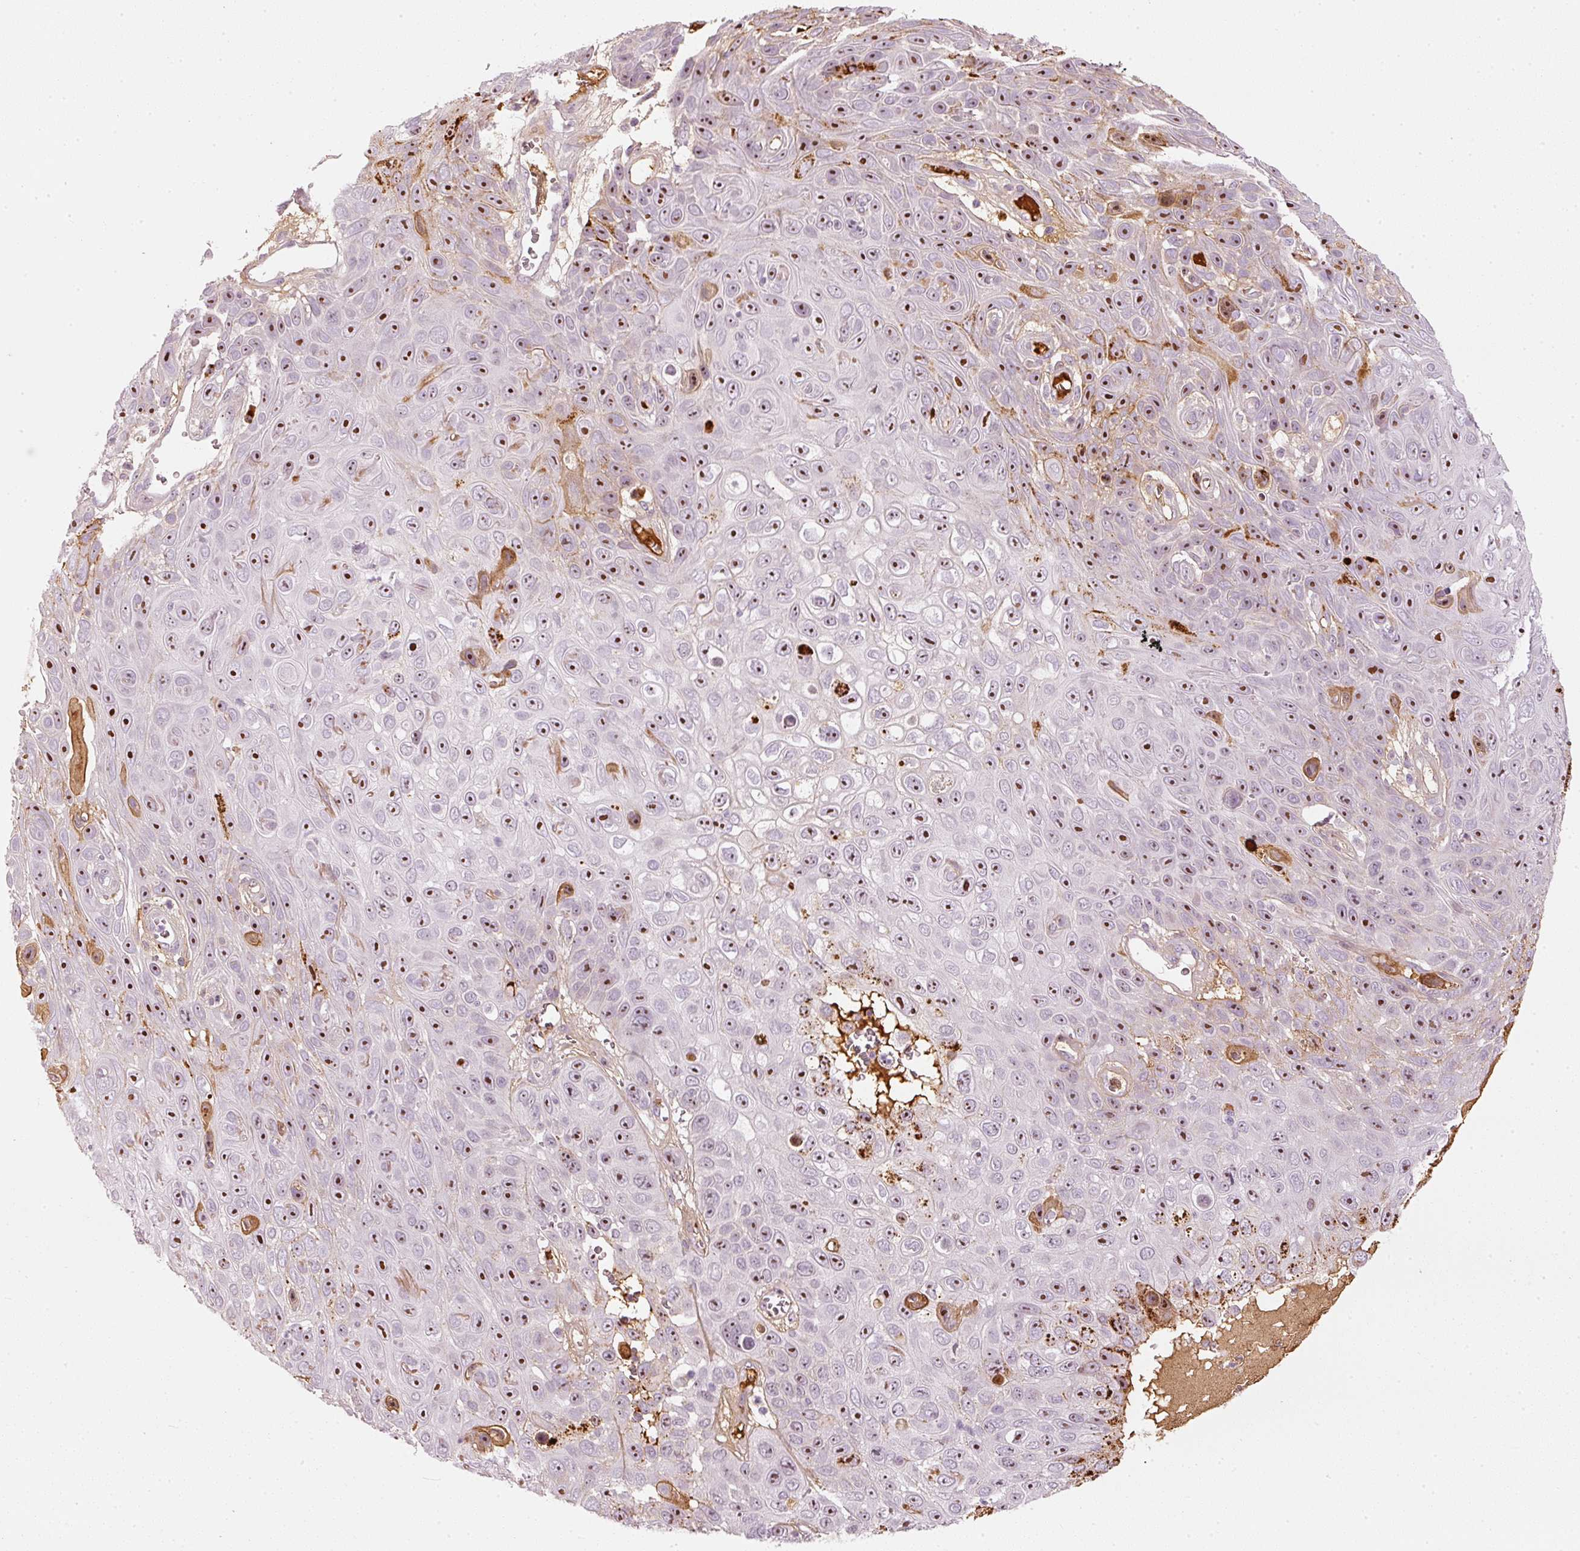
{"staining": {"intensity": "moderate", "quantity": ">75%", "location": "nuclear"}, "tissue": "skin cancer", "cell_type": "Tumor cells", "image_type": "cancer", "snomed": [{"axis": "morphology", "description": "Squamous cell carcinoma, NOS"}, {"axis": "topography", "description": "Skin"}], "caption": "An IHC image of neoplastic tissue is shown. Protein staining in brown highlights moderate nuclear positivity in skin cancer within tumor cells.", "gene": "VCAM1", "patient": {"sex": "male", "age": 82}}